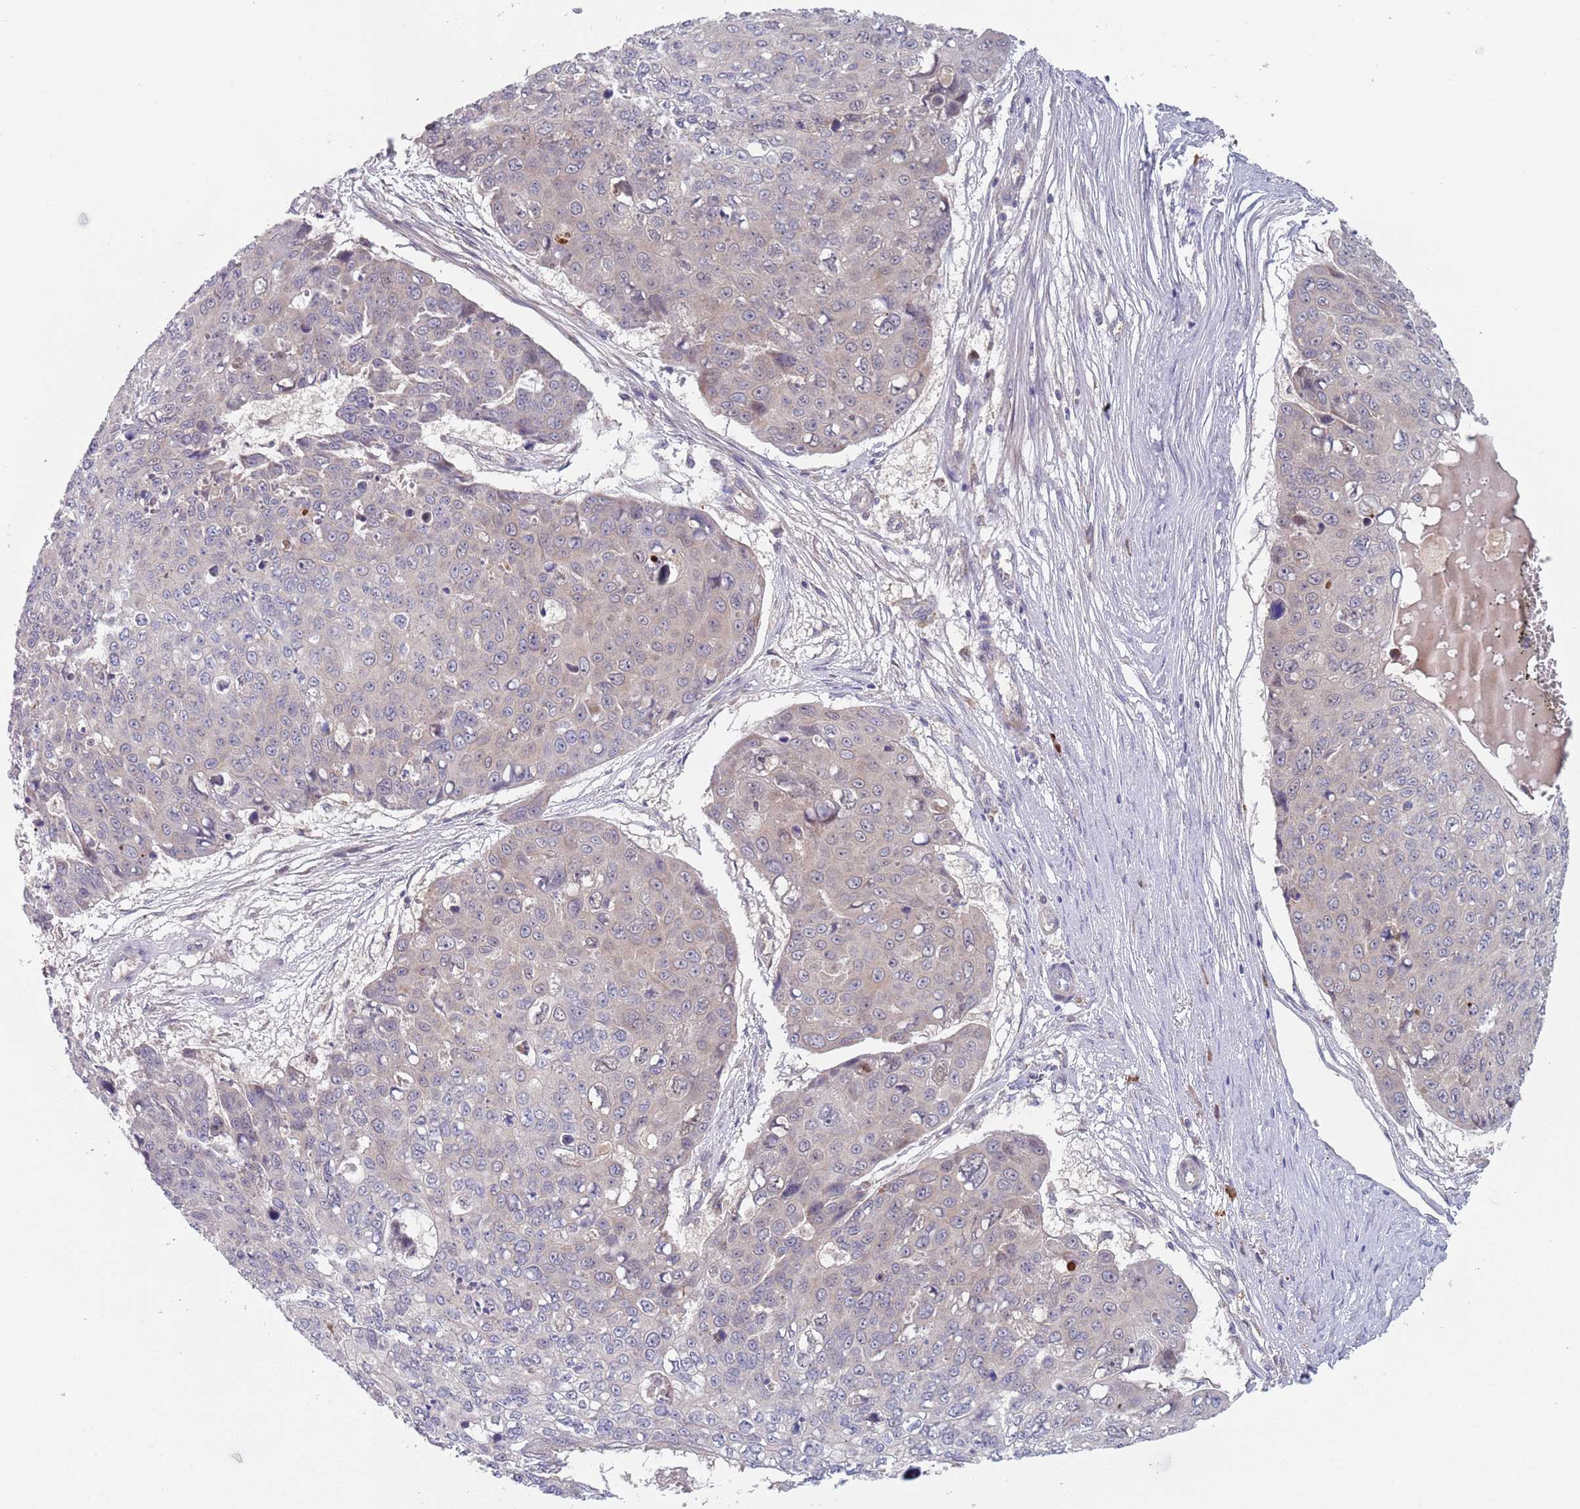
{"staining": {"intensity": "weak", "quantity": "<25%", "location": "cytoplasmic/membranous"}, "tissue": "skin cancer", "cell_type": "Tumor cells", "image_type": "cancer", "snomed": [{"axis": "morphology", "description": "Squamous cell carcinoma, NOS"}, {"axis": "topography", "description": "Skin"}], "caption": "Immunohistochemical staining of squamous cell carcinoma (skin) reveals no significant staining in tumor cells.", "gene": "ZNF140", "patient": {"sex": "male", "age": 71}}